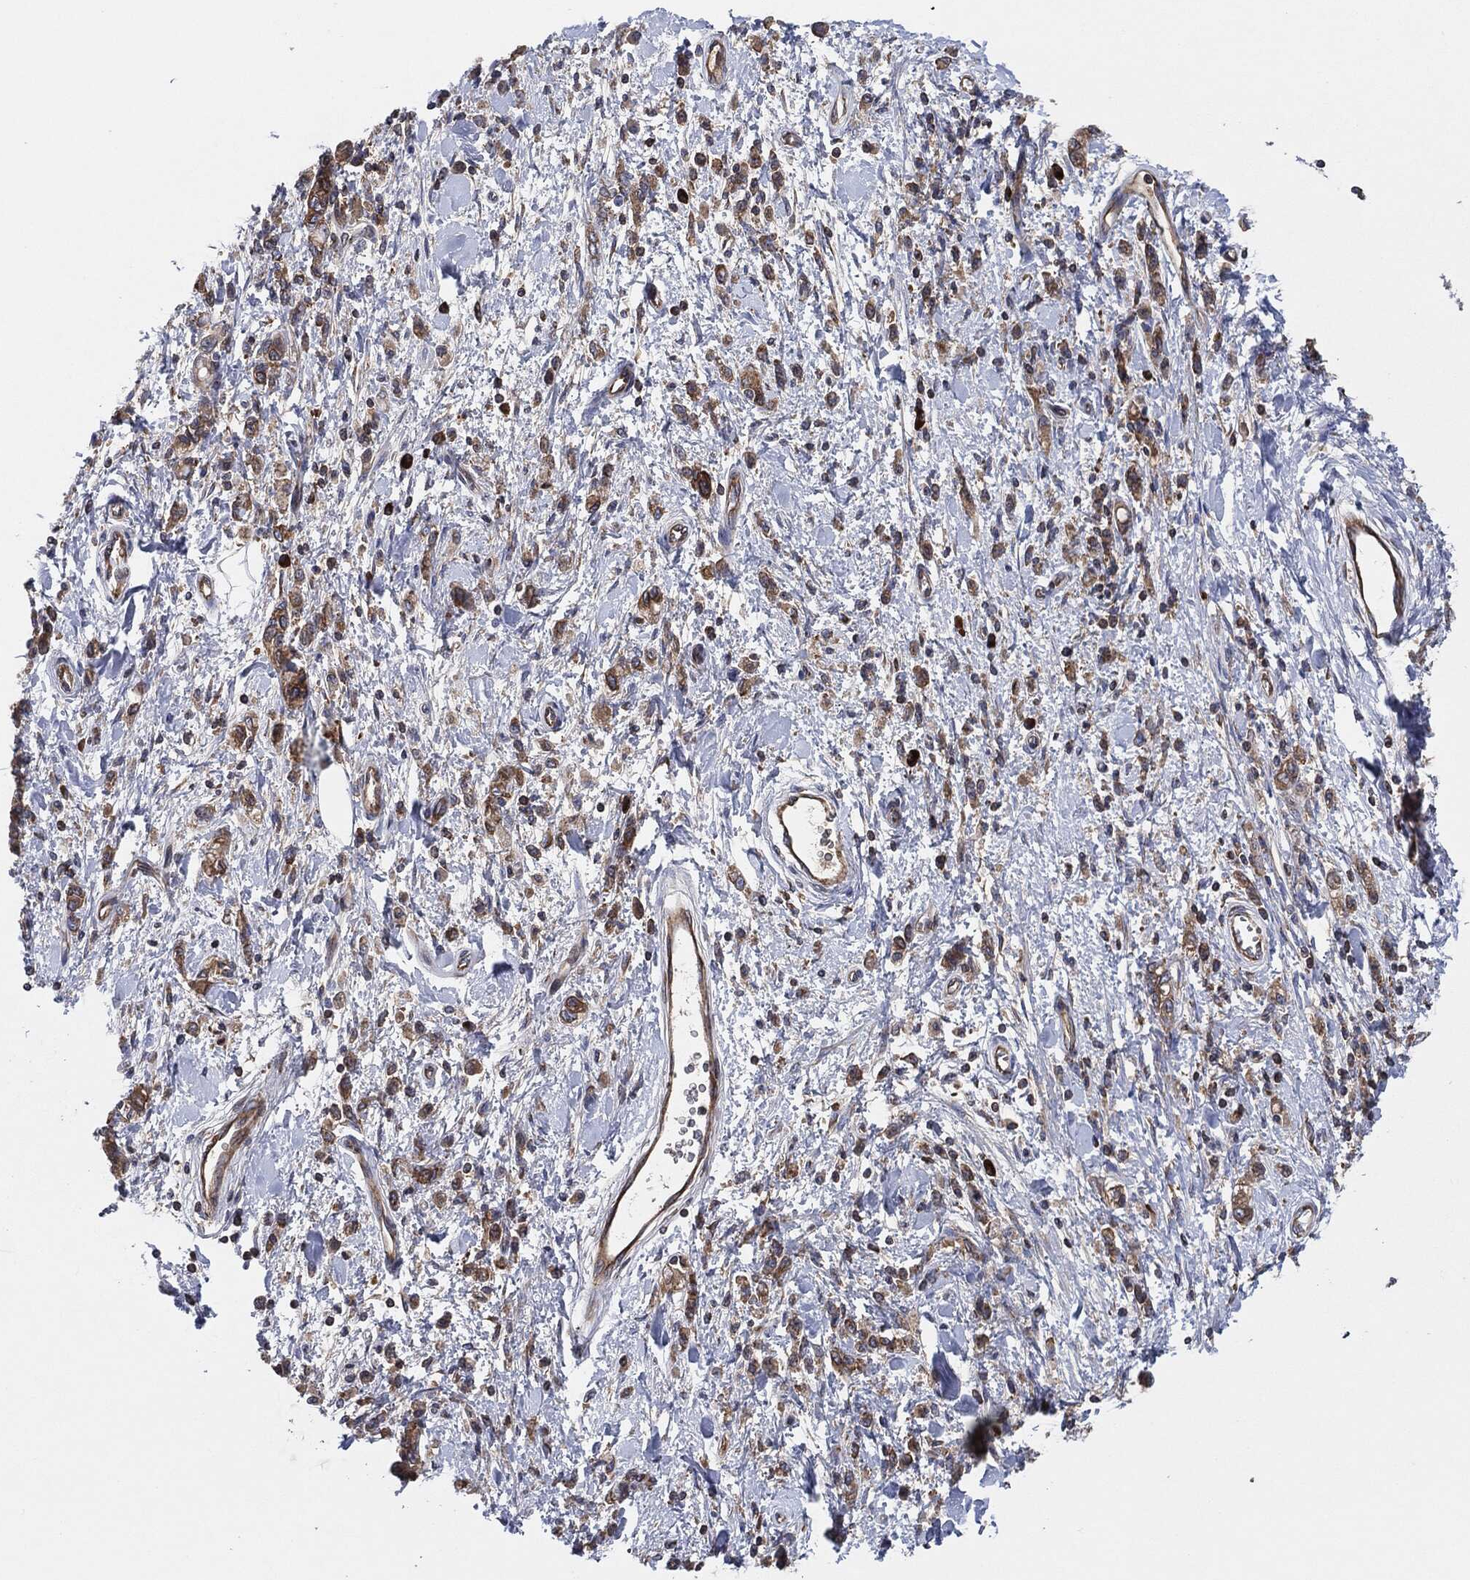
{"staining": {"intensity": "moderate", "quantity": ">75%", "location": "cytoplasmic/membranous"}, "tissue": "stomach cancer", "cell_type": "Tumor cells", "image_type": "cancer", "snomed": [{"axis": "morphology", "description": "Adenocarcinoma, NOS"}, {"axis": "topography", "description": "Stomach"}], "caption": "Protein staining of adenocarcinoma (stomach) tissue demonstrates moderate cytoplasmic/membranous staining in approximately >75% of tumor cells.", "gene": "EIF2S2", "patient": {"sex": "male", "age": 77}}